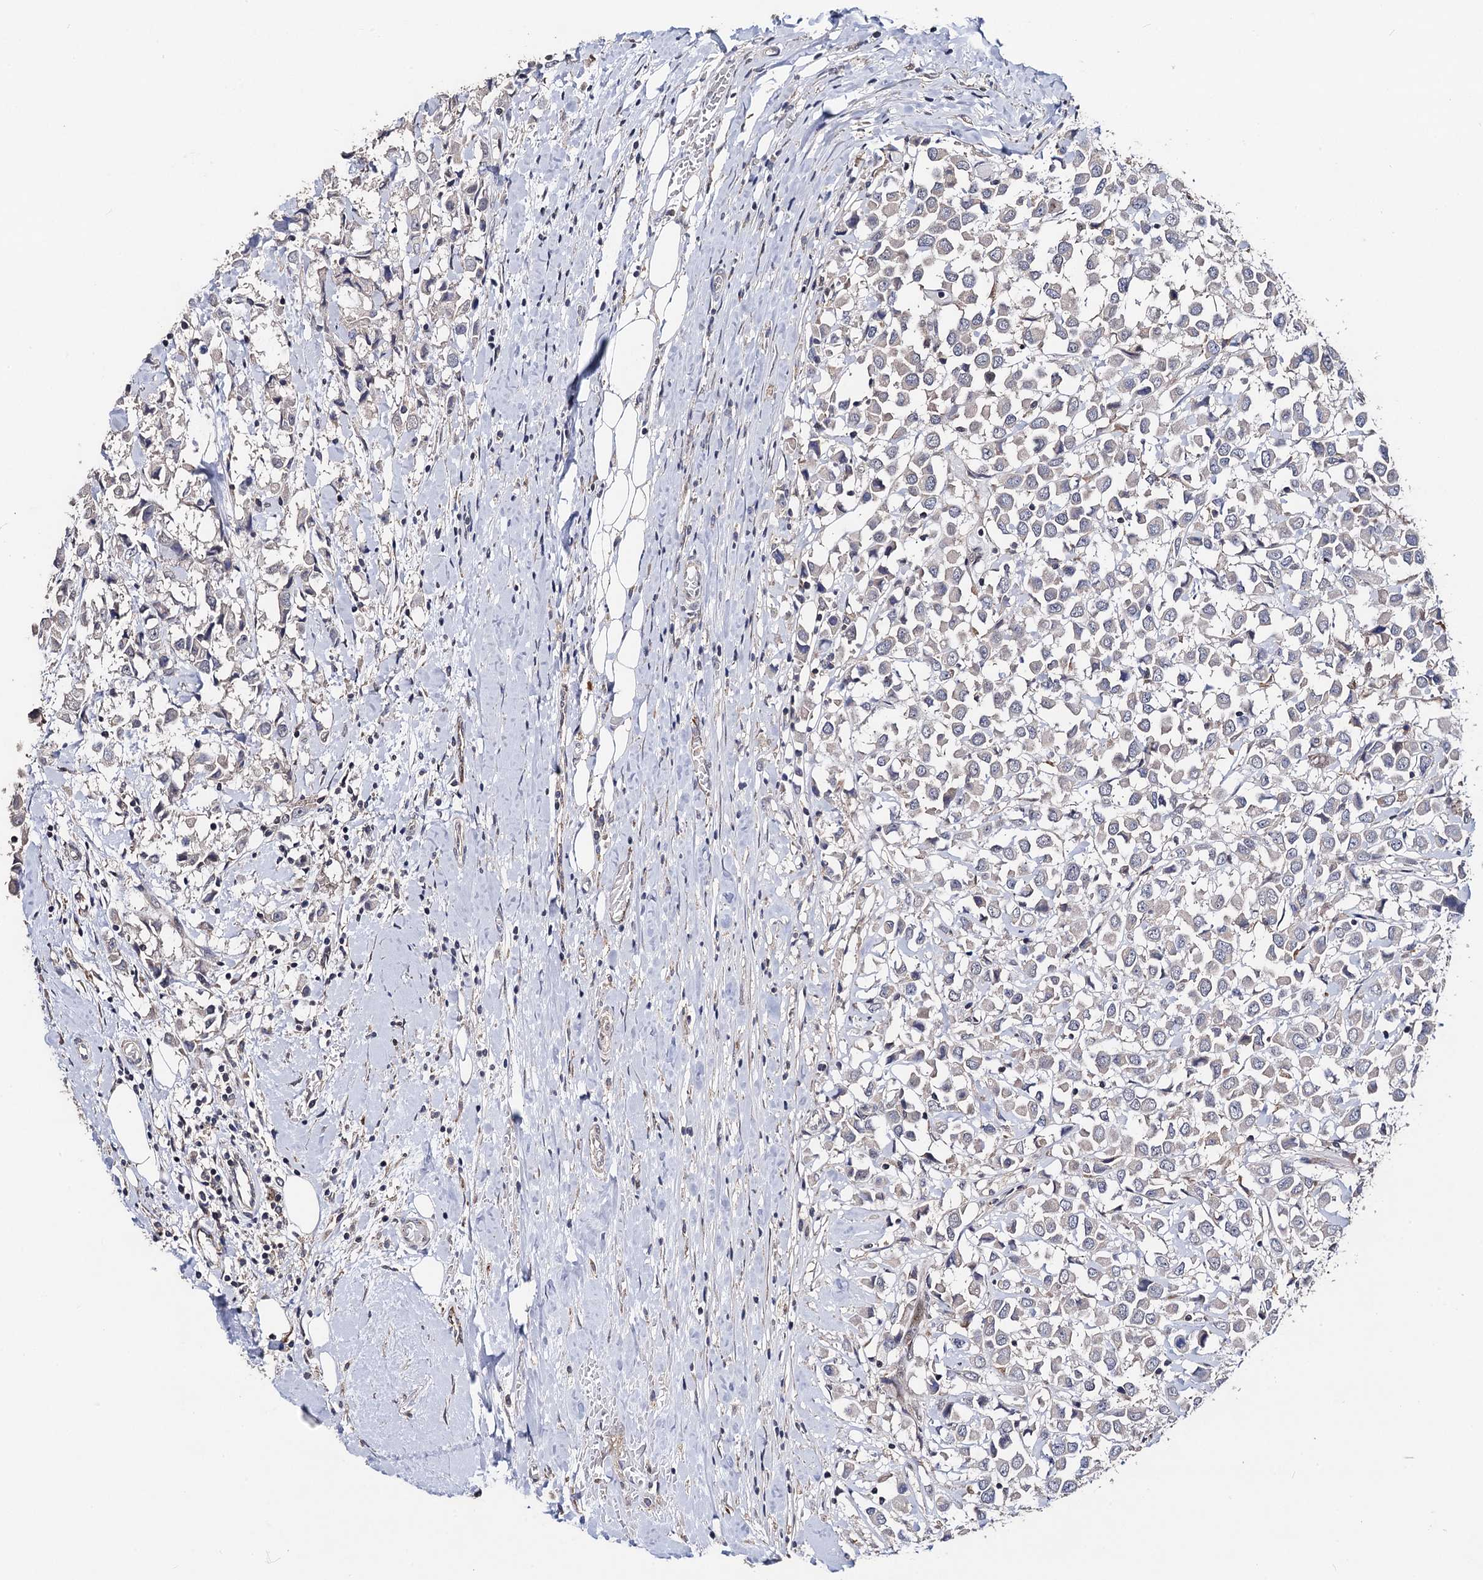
{"staining": {"intensity": "negative", "quantity": "none", "location": "none"}, "tissue": "breast cancer", "cell_type": "Tumor cells", "image_type": "cancer", "snomed": [{"axis": "morphology", "description": "Duct carcinoma"}, {"axis": "topography", "description": "Breast"}], "caption": "Immunohistochemistry (IHC) of breast cancer (infiltrating ductal carcinoma) shows no staining in tumor cells.", "gene": "PPTC7", "patient": {"sex": "female", "age": 61}}